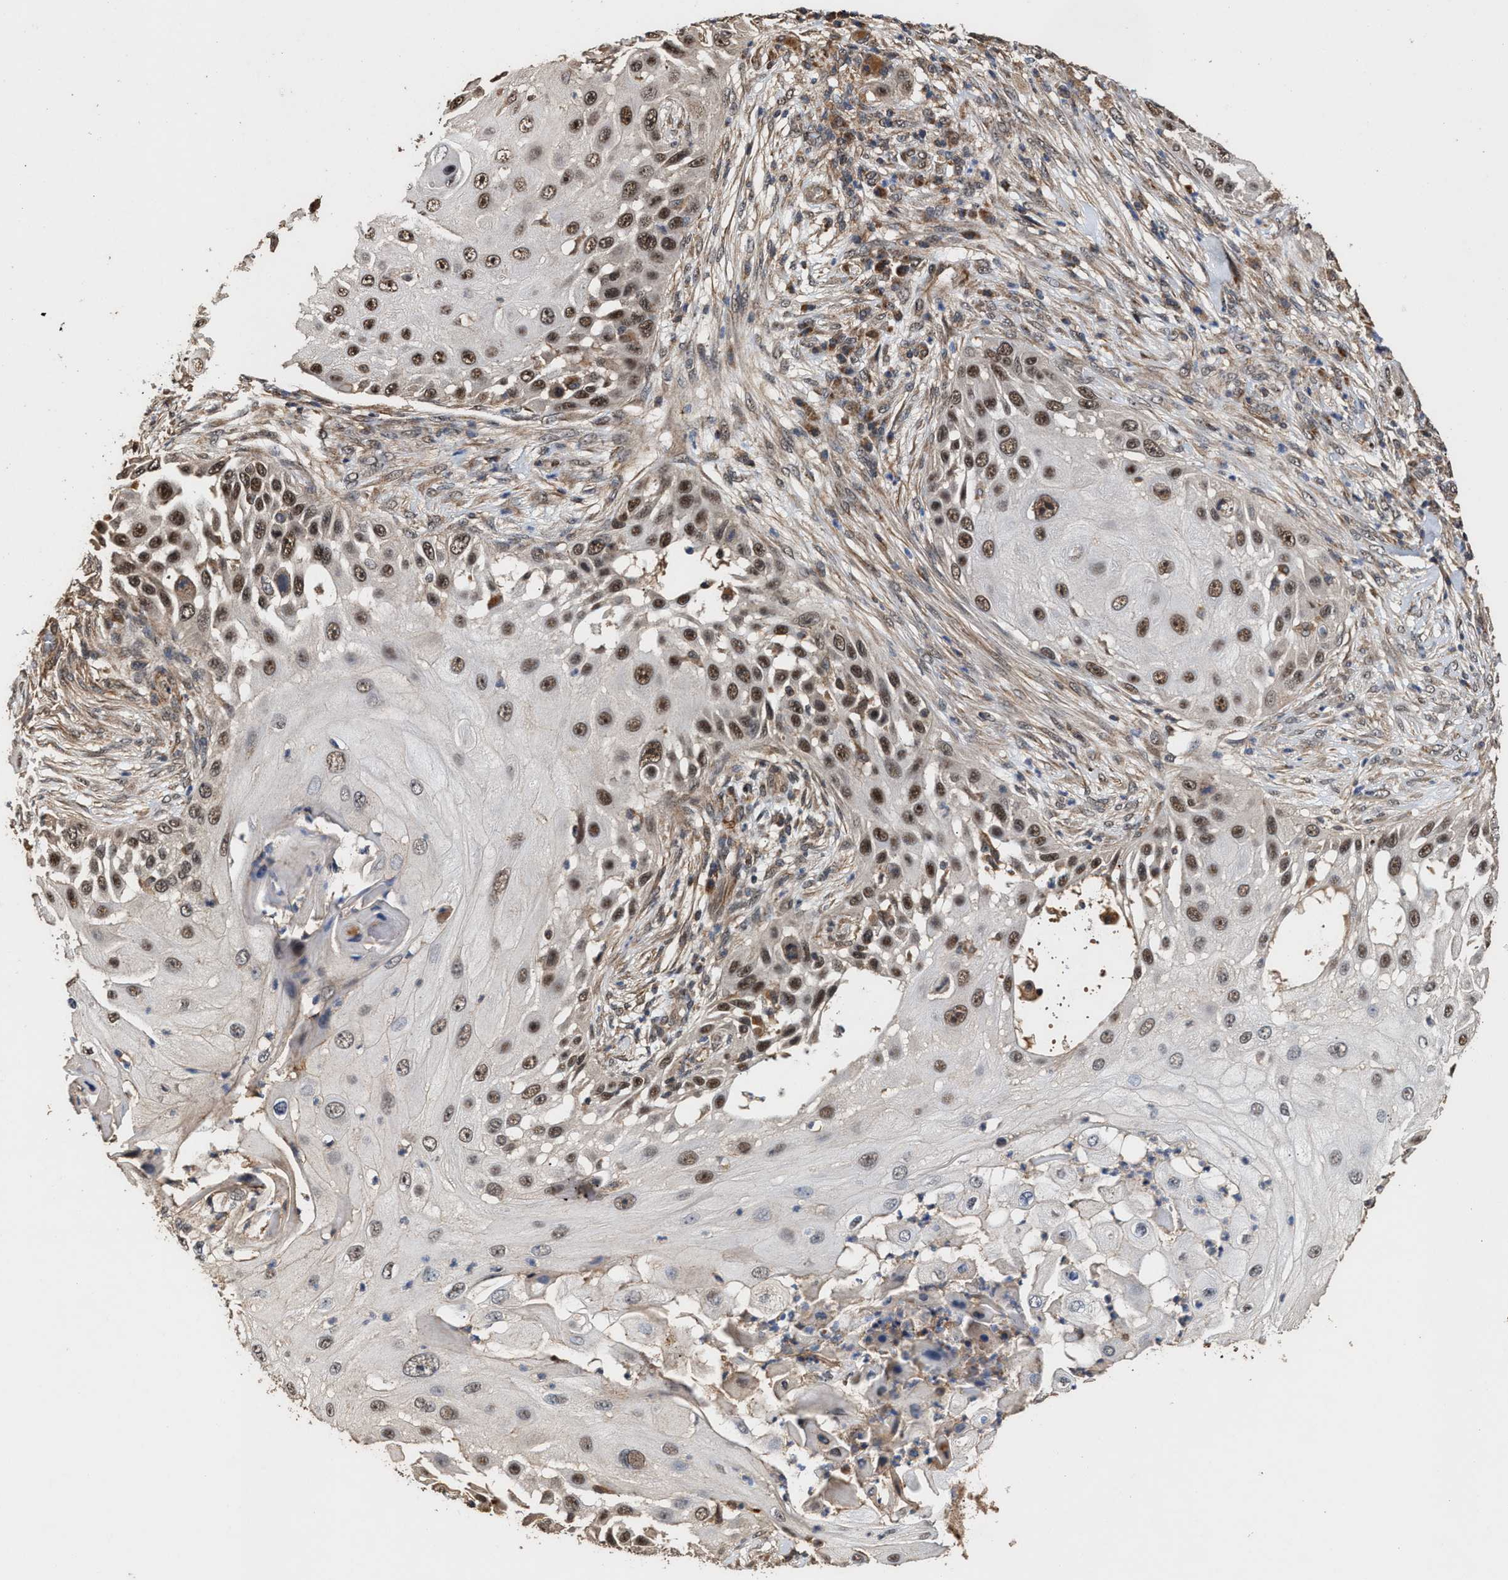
{"staining": {"intensity": "moderate", "quantity": ">75%", "location": "cytoplasmic/membranous,nuclear"}, "tissue": "skin cancer", "cell_type": "Tumor cells", "image_type": "cancer", "snomed": [{"axis": "morphology", "description": "Squamous cell carcinoma, NOS"}, {"axis": "topography", "description": "Skin"}], "caption": "This is an image of immunohistochemistry staining of squamous cell carcinoma (skin), which shows moderate positivity in the cytoplasmic/membranous and nuclear of tumor cells.", "gene": "ZNHIT6", "patient": {"sex": "female", "age": 44}}